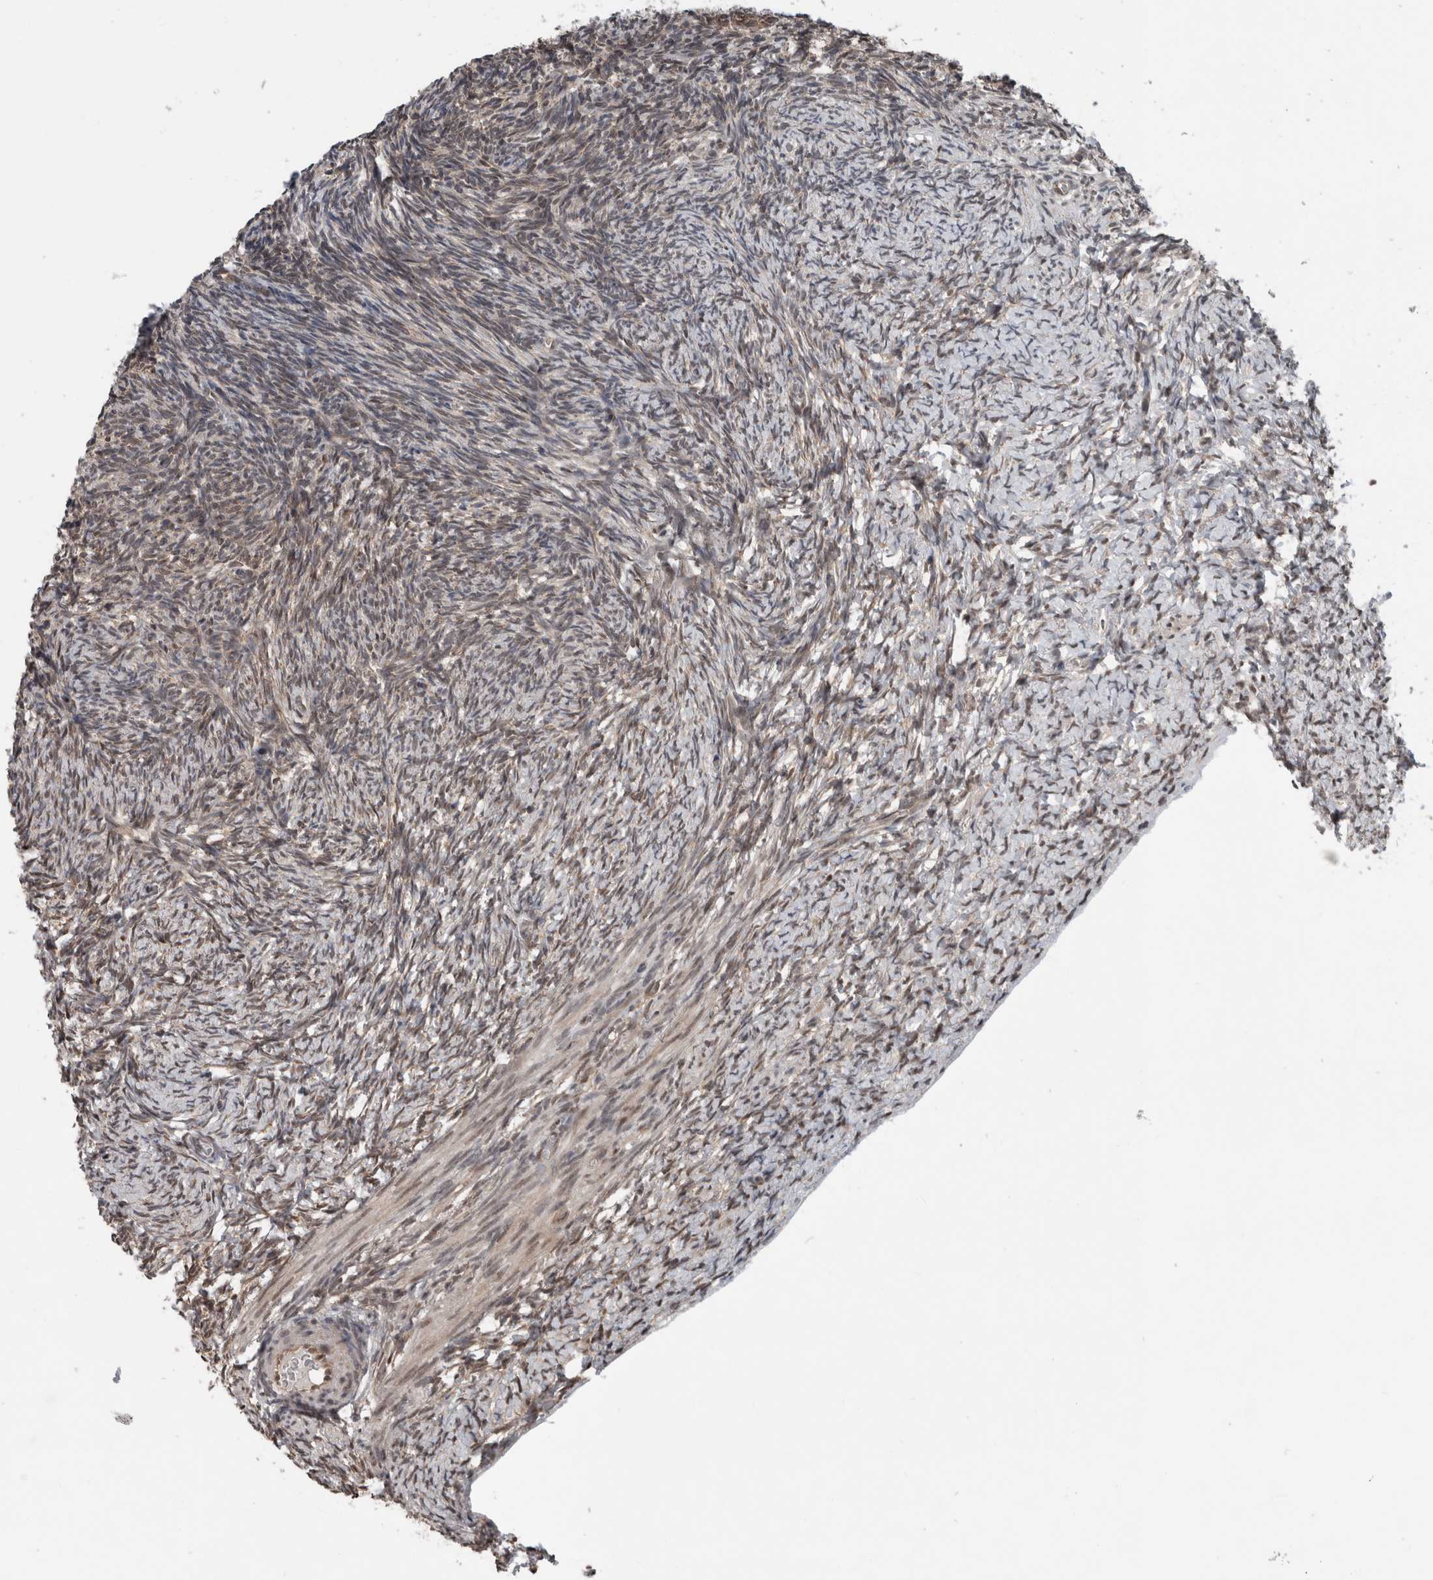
{"staining": {"intensity": "strong", "quantity": ">75%", "location": "cytoplasmic/membranous"}, "tissue": "ovary", "cell_type": "Follicle cells", "image_type": "normal", "snomed": [{"axis": "morphology", "description": "Normal tissue, NOS"}, {"axis": "topography", "description": "Ovary"}], "caption": "Human ovary stained with a brown dye shows strong cytoplasmic/membranous positive staining in about >75% of follicle cells.", "gene": "ENY2", "patient": {"sex": "female", "age": 34}}